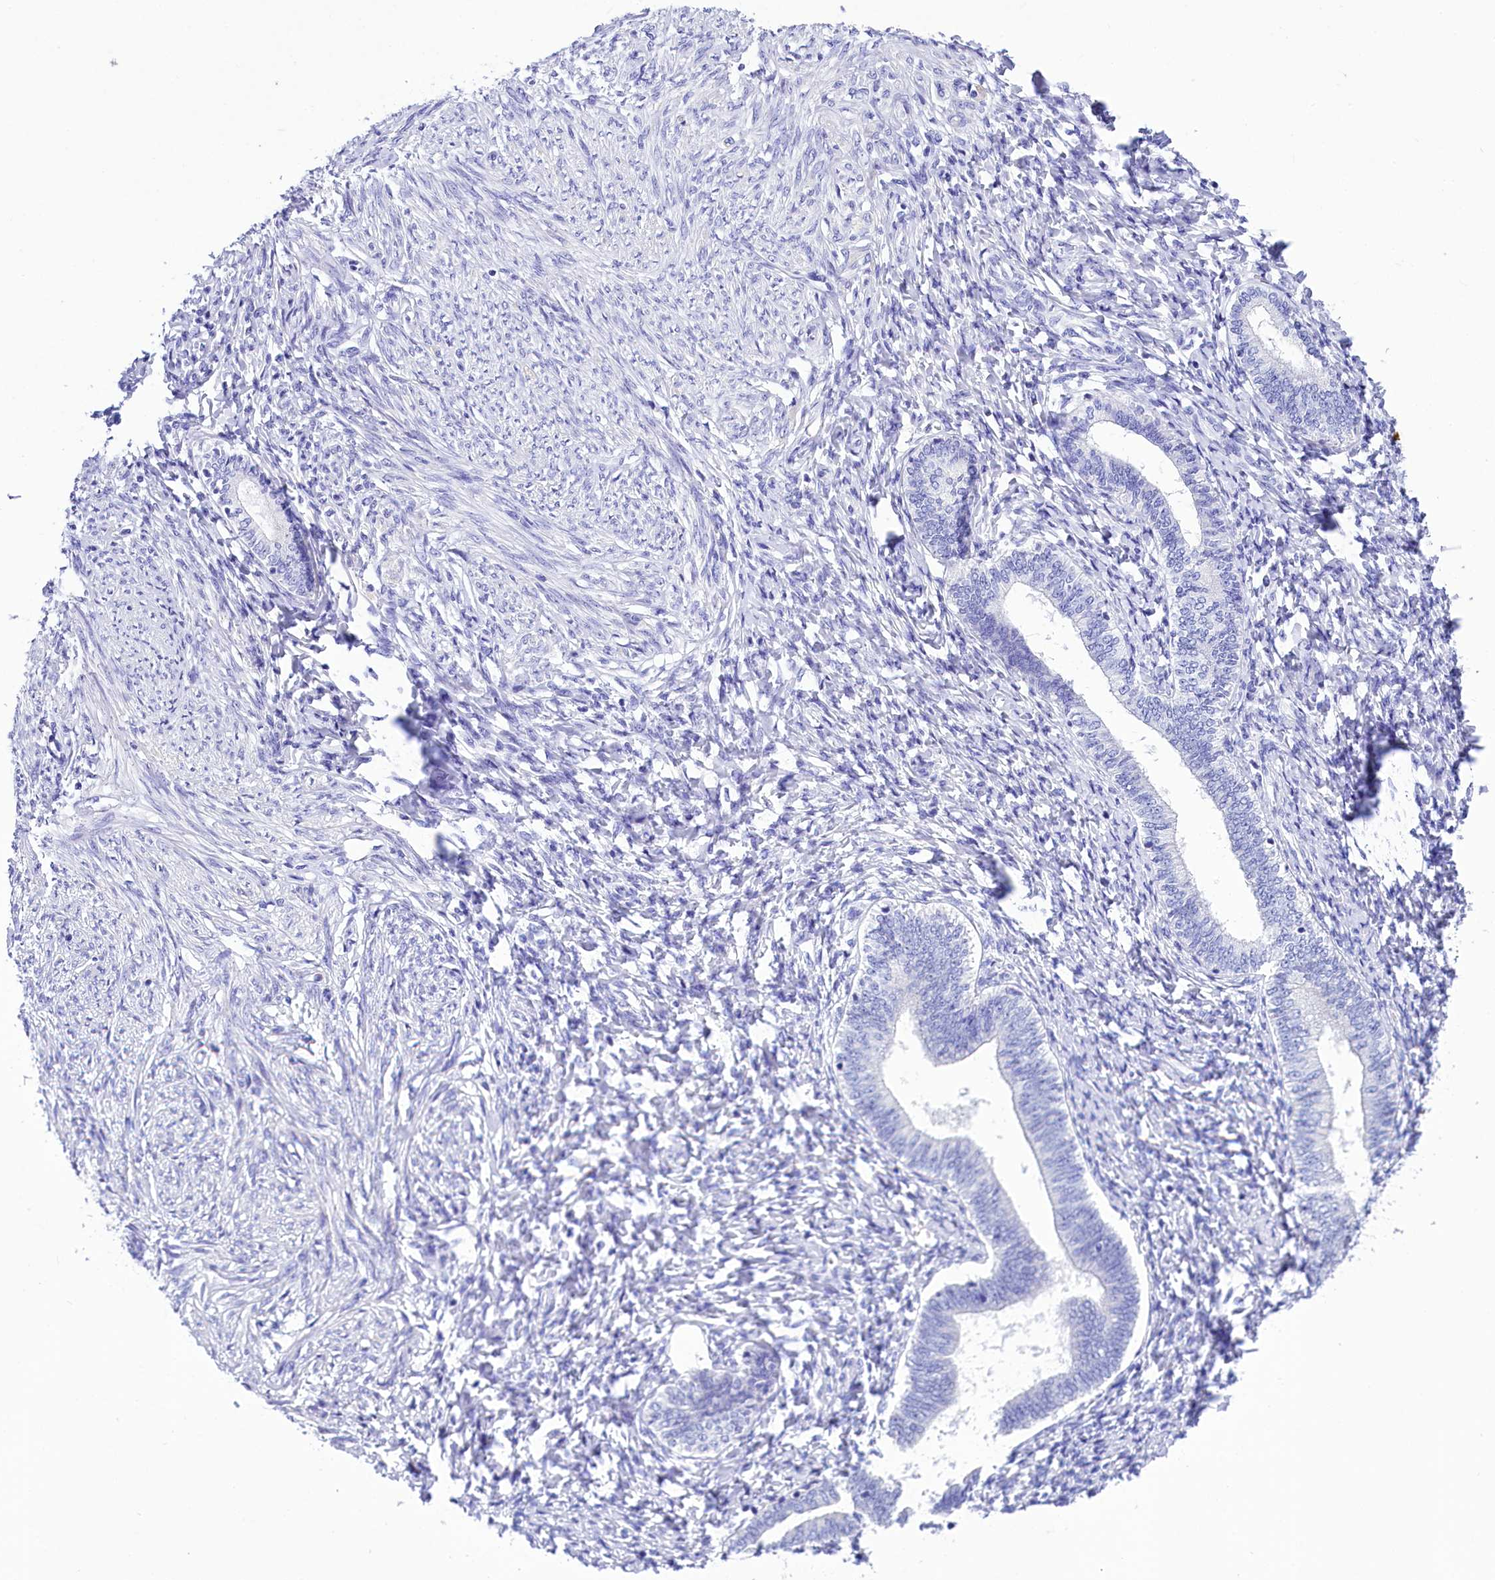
{"staining": {"intensity": "negative", "quantity": "none", "location": "none"}, "tissue": "endometrium", "cell_type": "Cells in endometrial stroma", "image_type": "normal", "snomed": [{"axis": "morphology", "description": "Normal tissue, NOS"}, {"axis": "topography", "description": "Endometrium"}], "caption": "The immunohistochemistry image has no significant positivity in cells in endometrial stroma of endometrium.", "gene": "TTC36", "patient": {"sex": "female", "age": 72}}